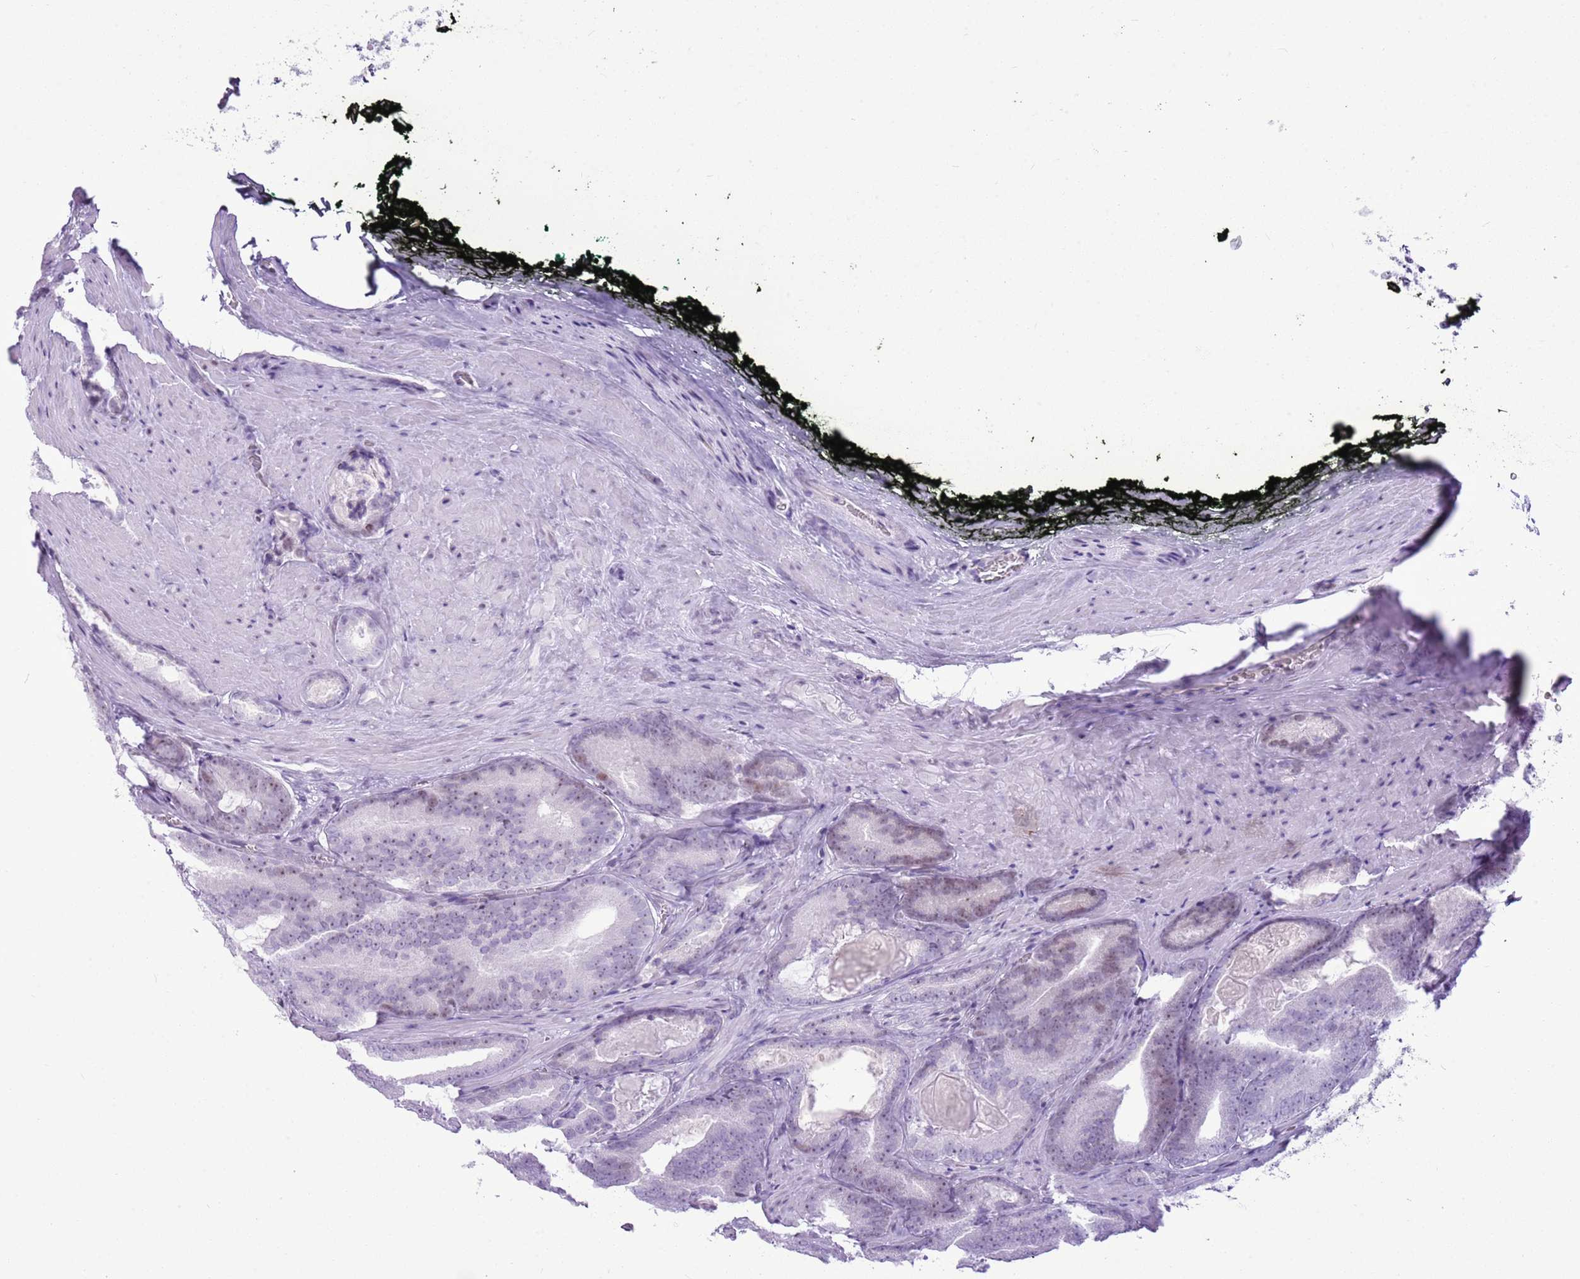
{"staining": {"intensity": "weak", "quantity": "<25%", "location": "nuclear"}, "tissue": "prostate cancer", "cell_type": "Tumor cells", "image_type": "cancer", "snomed": [{"axis": "morphology", "description": "Adenocarcinoma, High grade"}, {"axis": "topography", "description": "Prostate"}], "caption": "IHC histopathology image of prostate cancer (high-grade adenocarcinoma) stained for a protein (brown), which reveals no expression in tumor cells. (IHC, brightfield microscopy, high magnification).", "gene": "ASIP", "patient": {"sex": "male", "age": 66}}